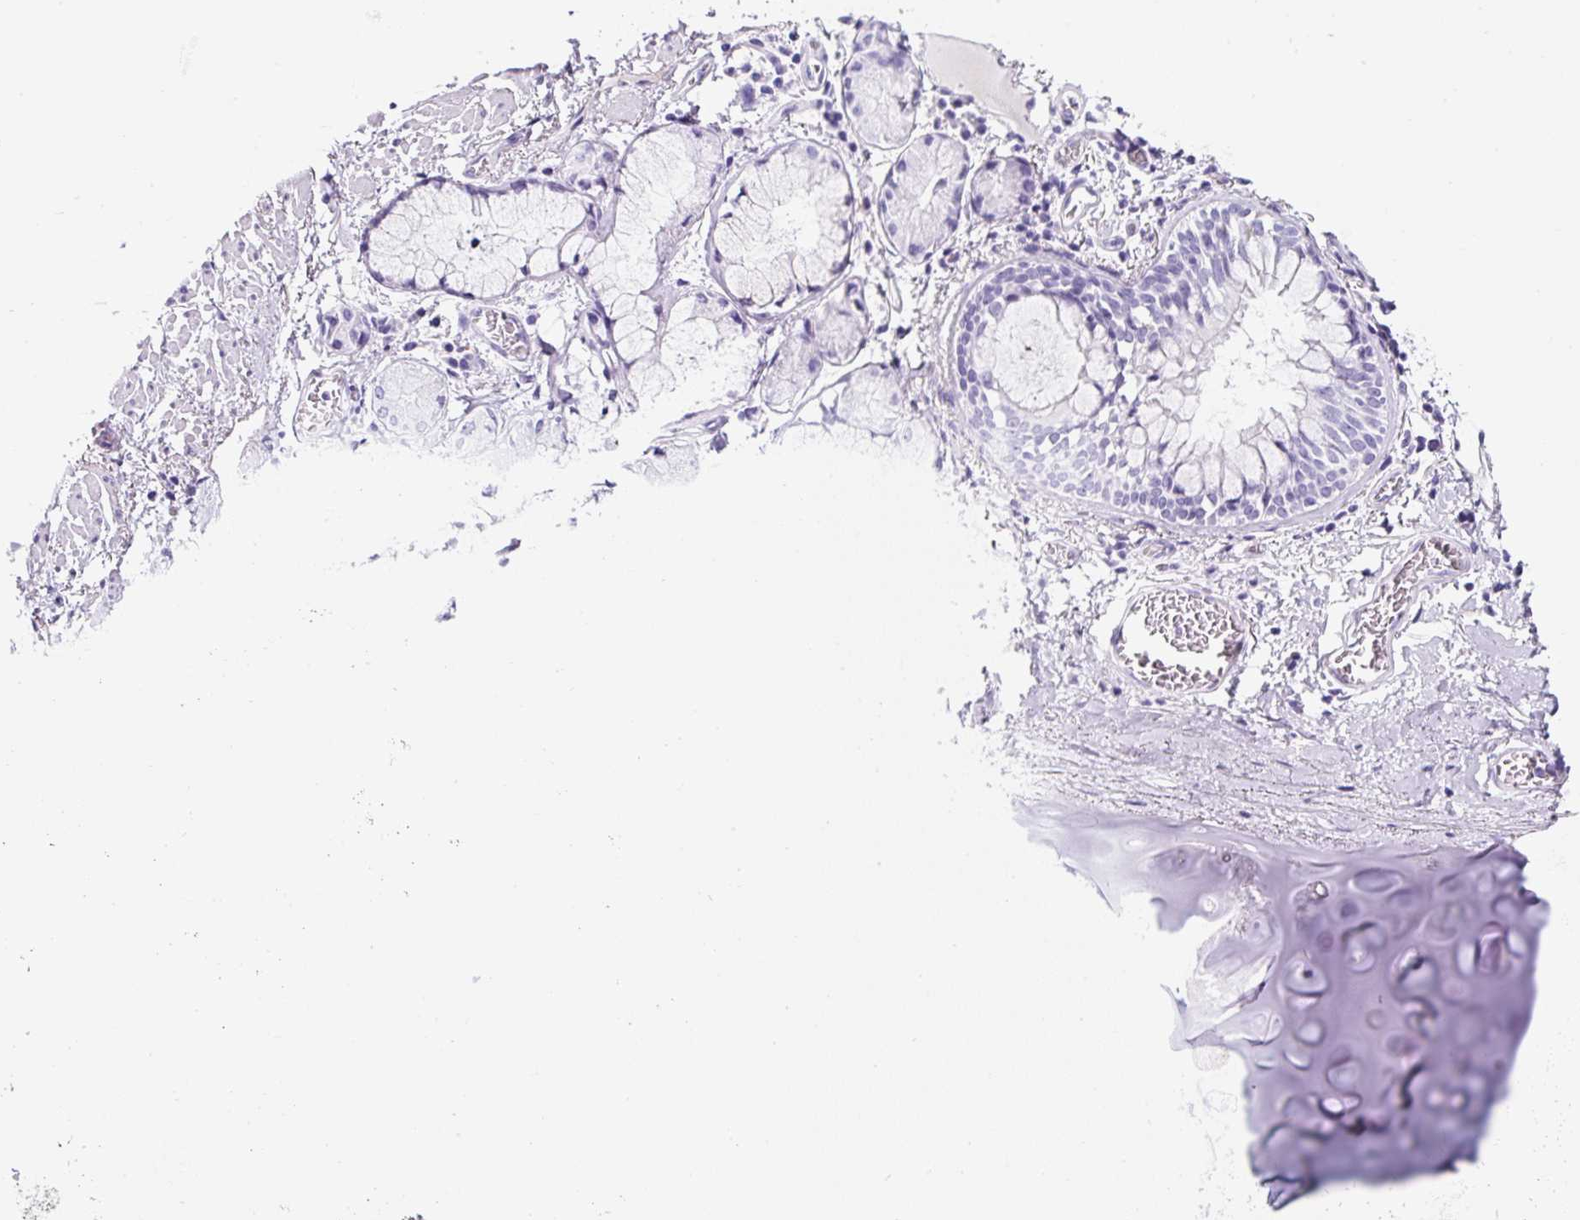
{"staining": {"intensity": "negative", "quantity": "none", "location": "none"}, "tissue": "soft tissue", "cell_type": "Chondrocytes", "image_type": "normal", "snomed": [{"axis": "morphology", "description": "Normal tissue, NOS"}, {"axis": "morphology", "description": "Degeneration, NOS"}, {"axis": "topography", "description": "Cartilage tissue"}, {"axis": "topography", "description": "Lung"}], "caption": "A high-resolution image shows immunohistochemistry (IHC) staining of benign soft tissue, which demonstrates no significant positivity in chondrocytes.", "gene": "TMEM200B", "patient": {"sex": "female", "age": 61}}